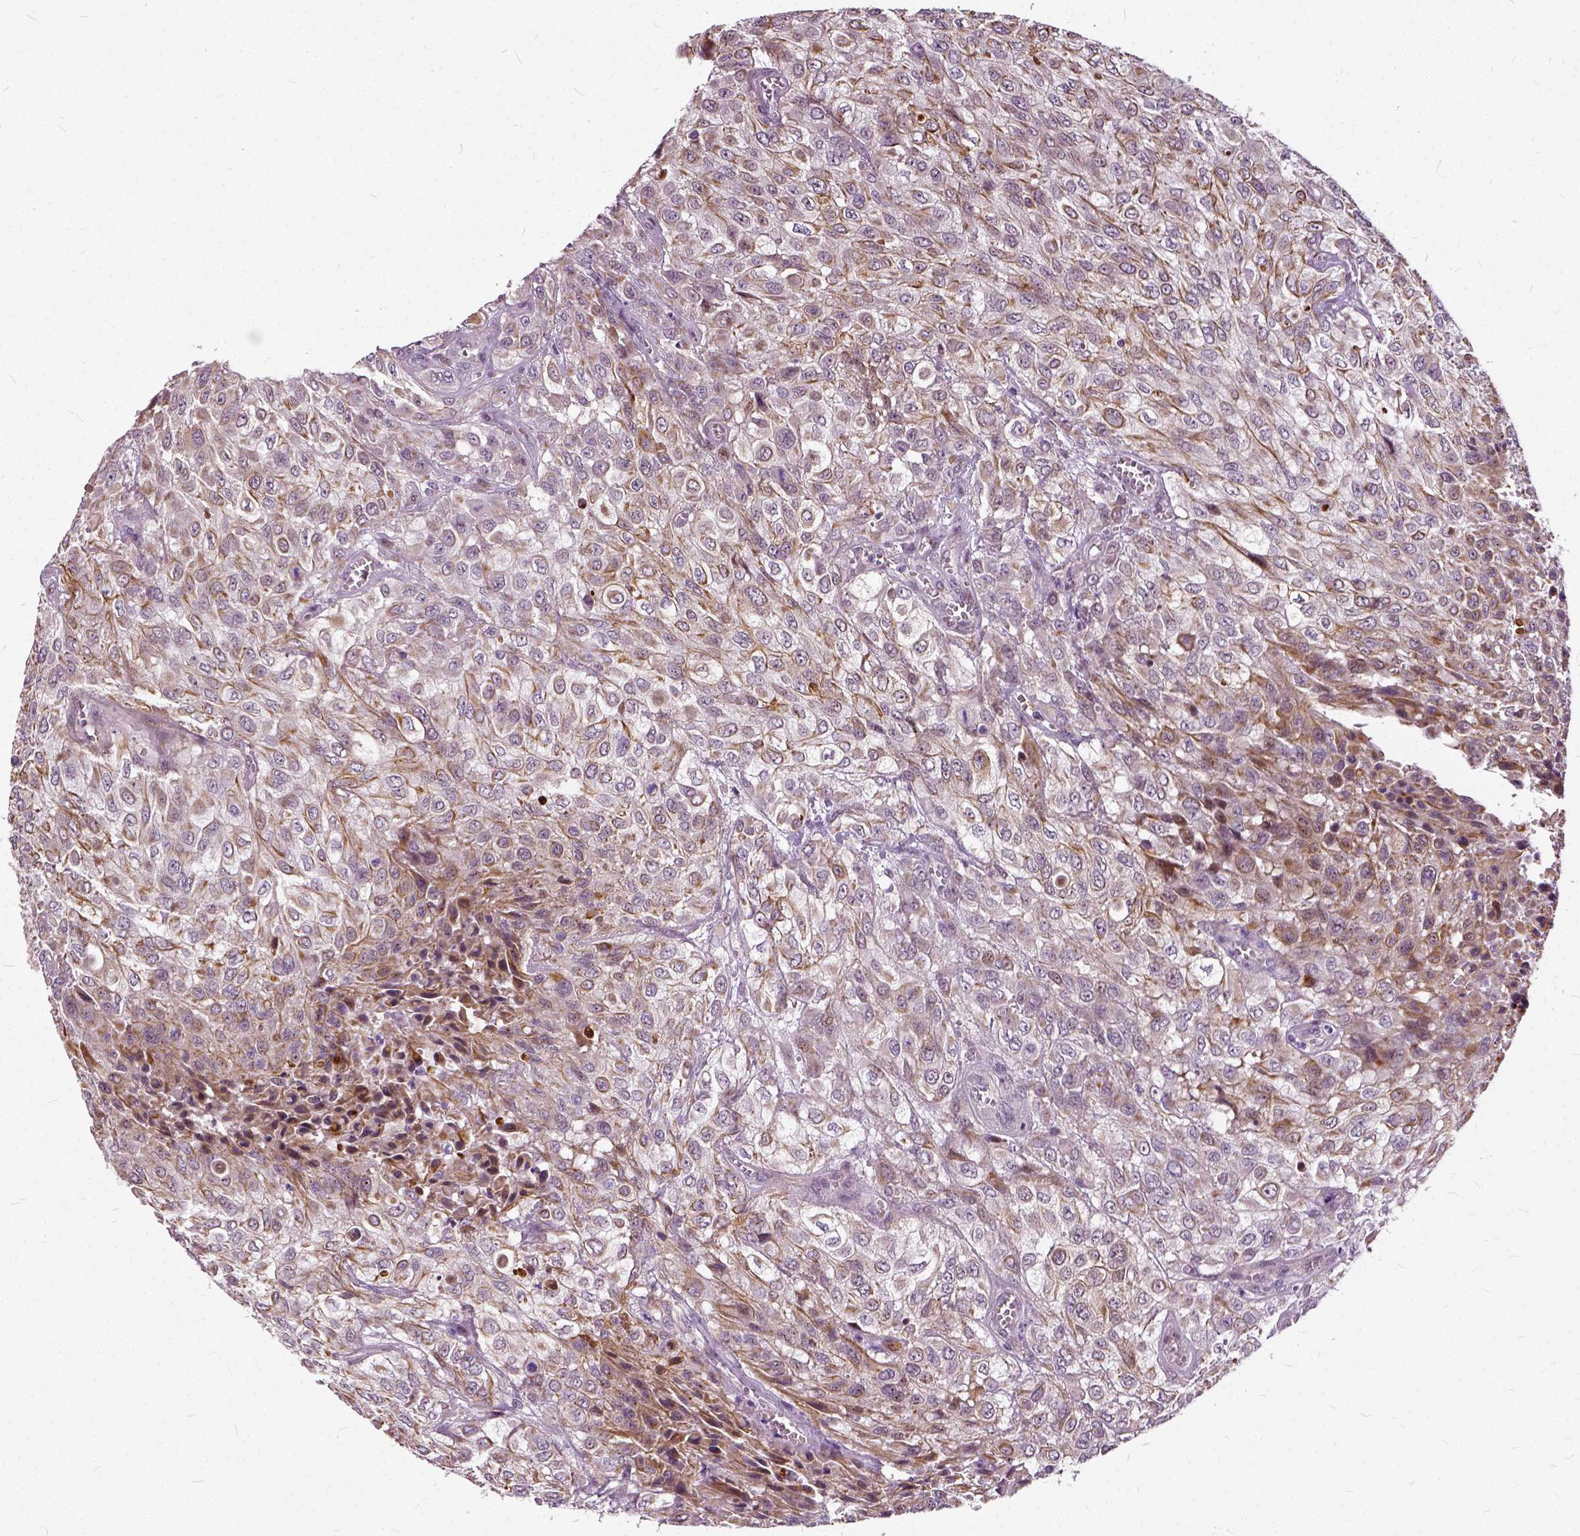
{"staining": {"intensity": "moderate", "quantity": "25%-75%", "location": "cytoplasmic/membranous"}, "tissue": "urothelial cancer", "cell_type": "Tumor cells", "image_type": "cancer", "snomed": [{"axis": "morphology", "description": "Urothelial carcinoma, High grade"}, {"axis": "topography", "description": "Urinary bladder"}], "caption": "IHC staining of urothelial carcinoma (high-grade), which shows medium levels of moderate cytoplasmic/membranous staining in approximately 25%-75% of tumor cells indicating moderate cytoplasmic/membranous protein staining. The staining was performed using DAB (brown) for protein detection and nuclei were counterstained in hematoxylin (blue).", "gene": "ILRUN", "patient": {"sex": "male", "age": 57}}